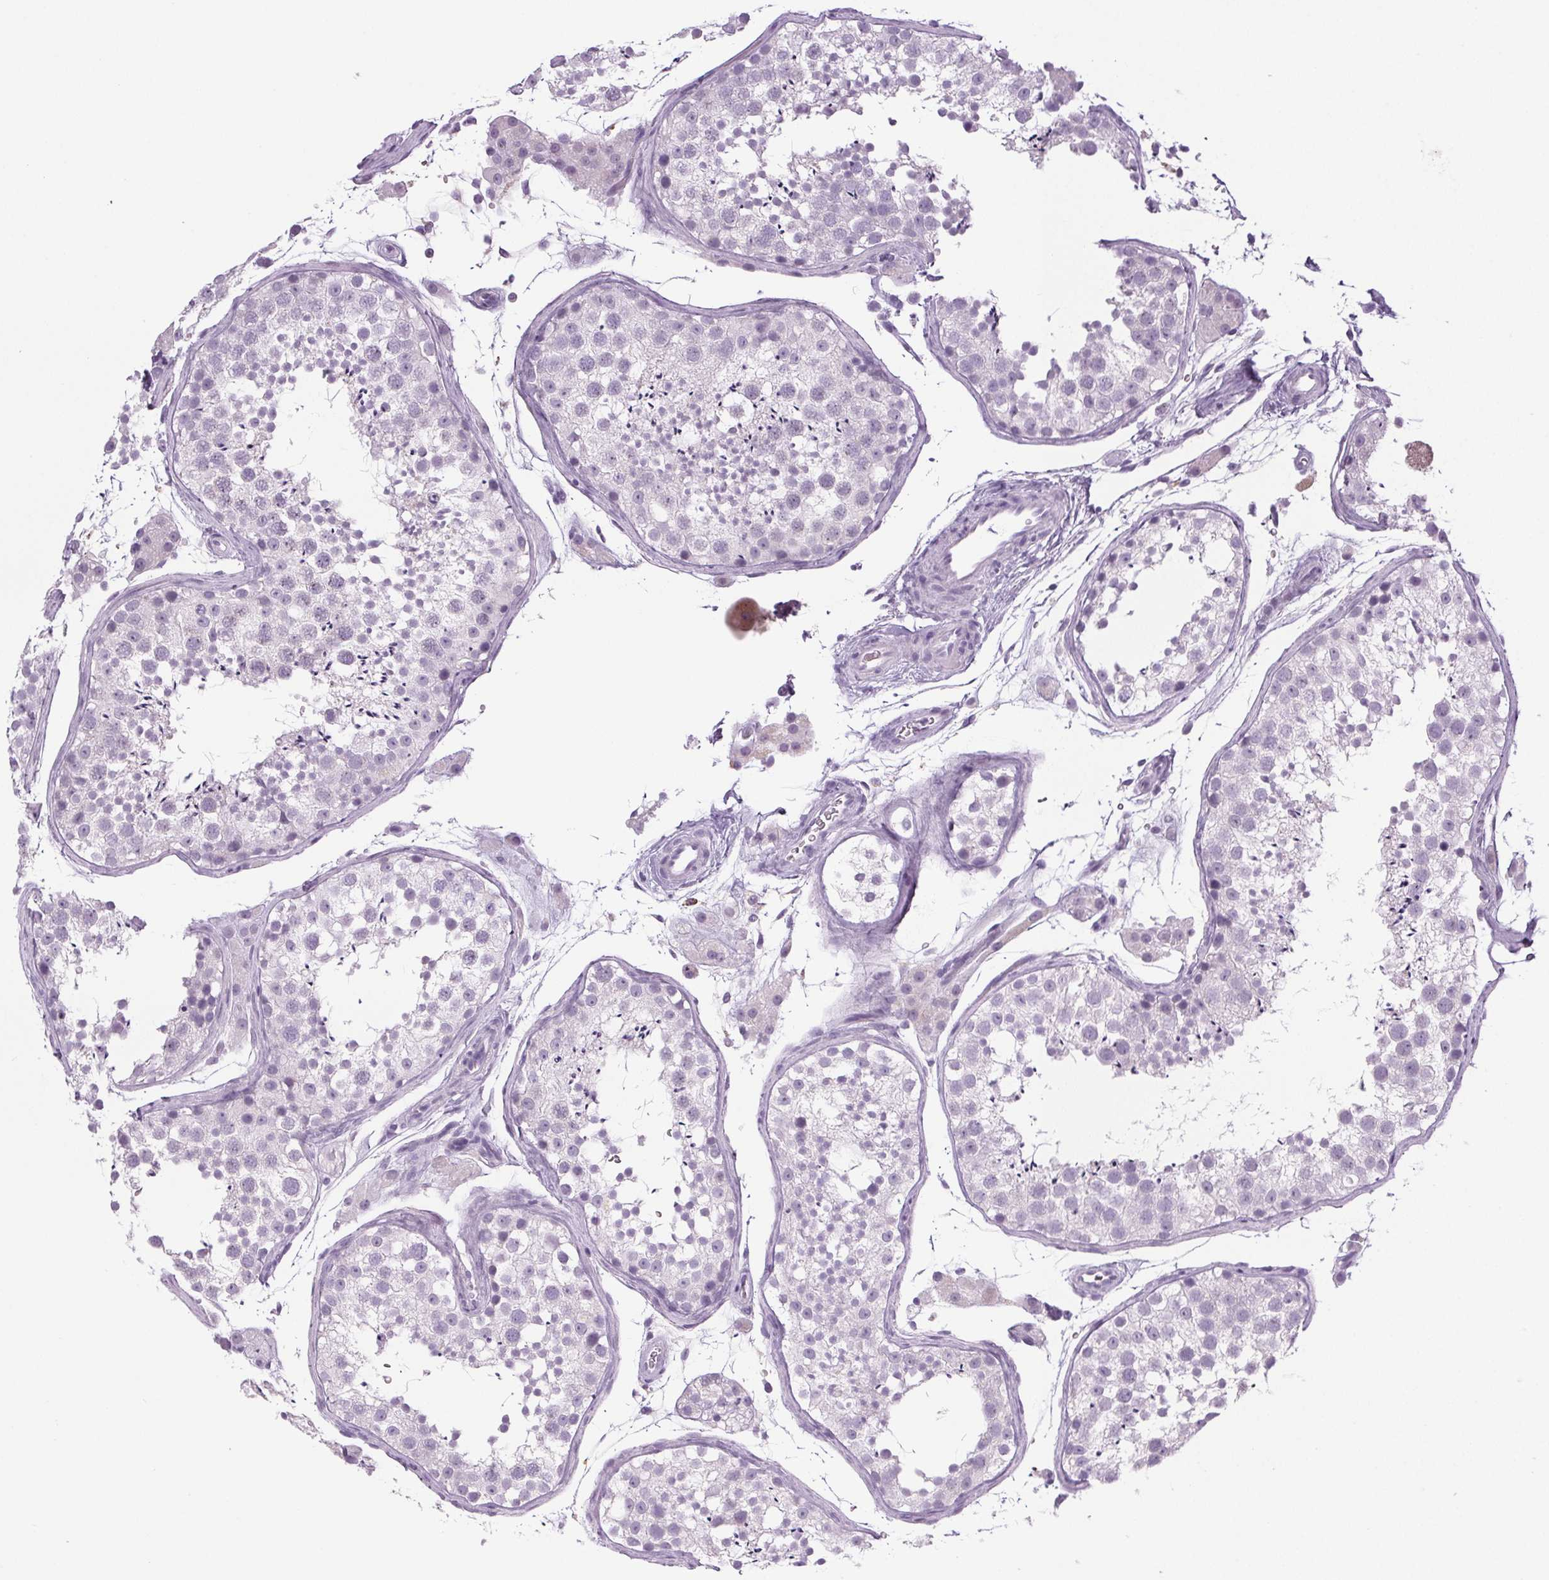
{"staining": {"intensity": "negative", "quantity": "none", "location": "none"}, "tissue": "testis", "cell_type": "Cells in seminiferous ducts", "image_type": "normal", "snomed": [{"axis": "morphology", "description": "Normal tissue, NOS"}, {"axis": "topography", "description": "Testis"}], "caption": "The histopathology image exhibits no significant expression in cells in seminiferous ducts of testis.", "gene": "COL7A1", "patient": {"sex": "male", "age": 41}}